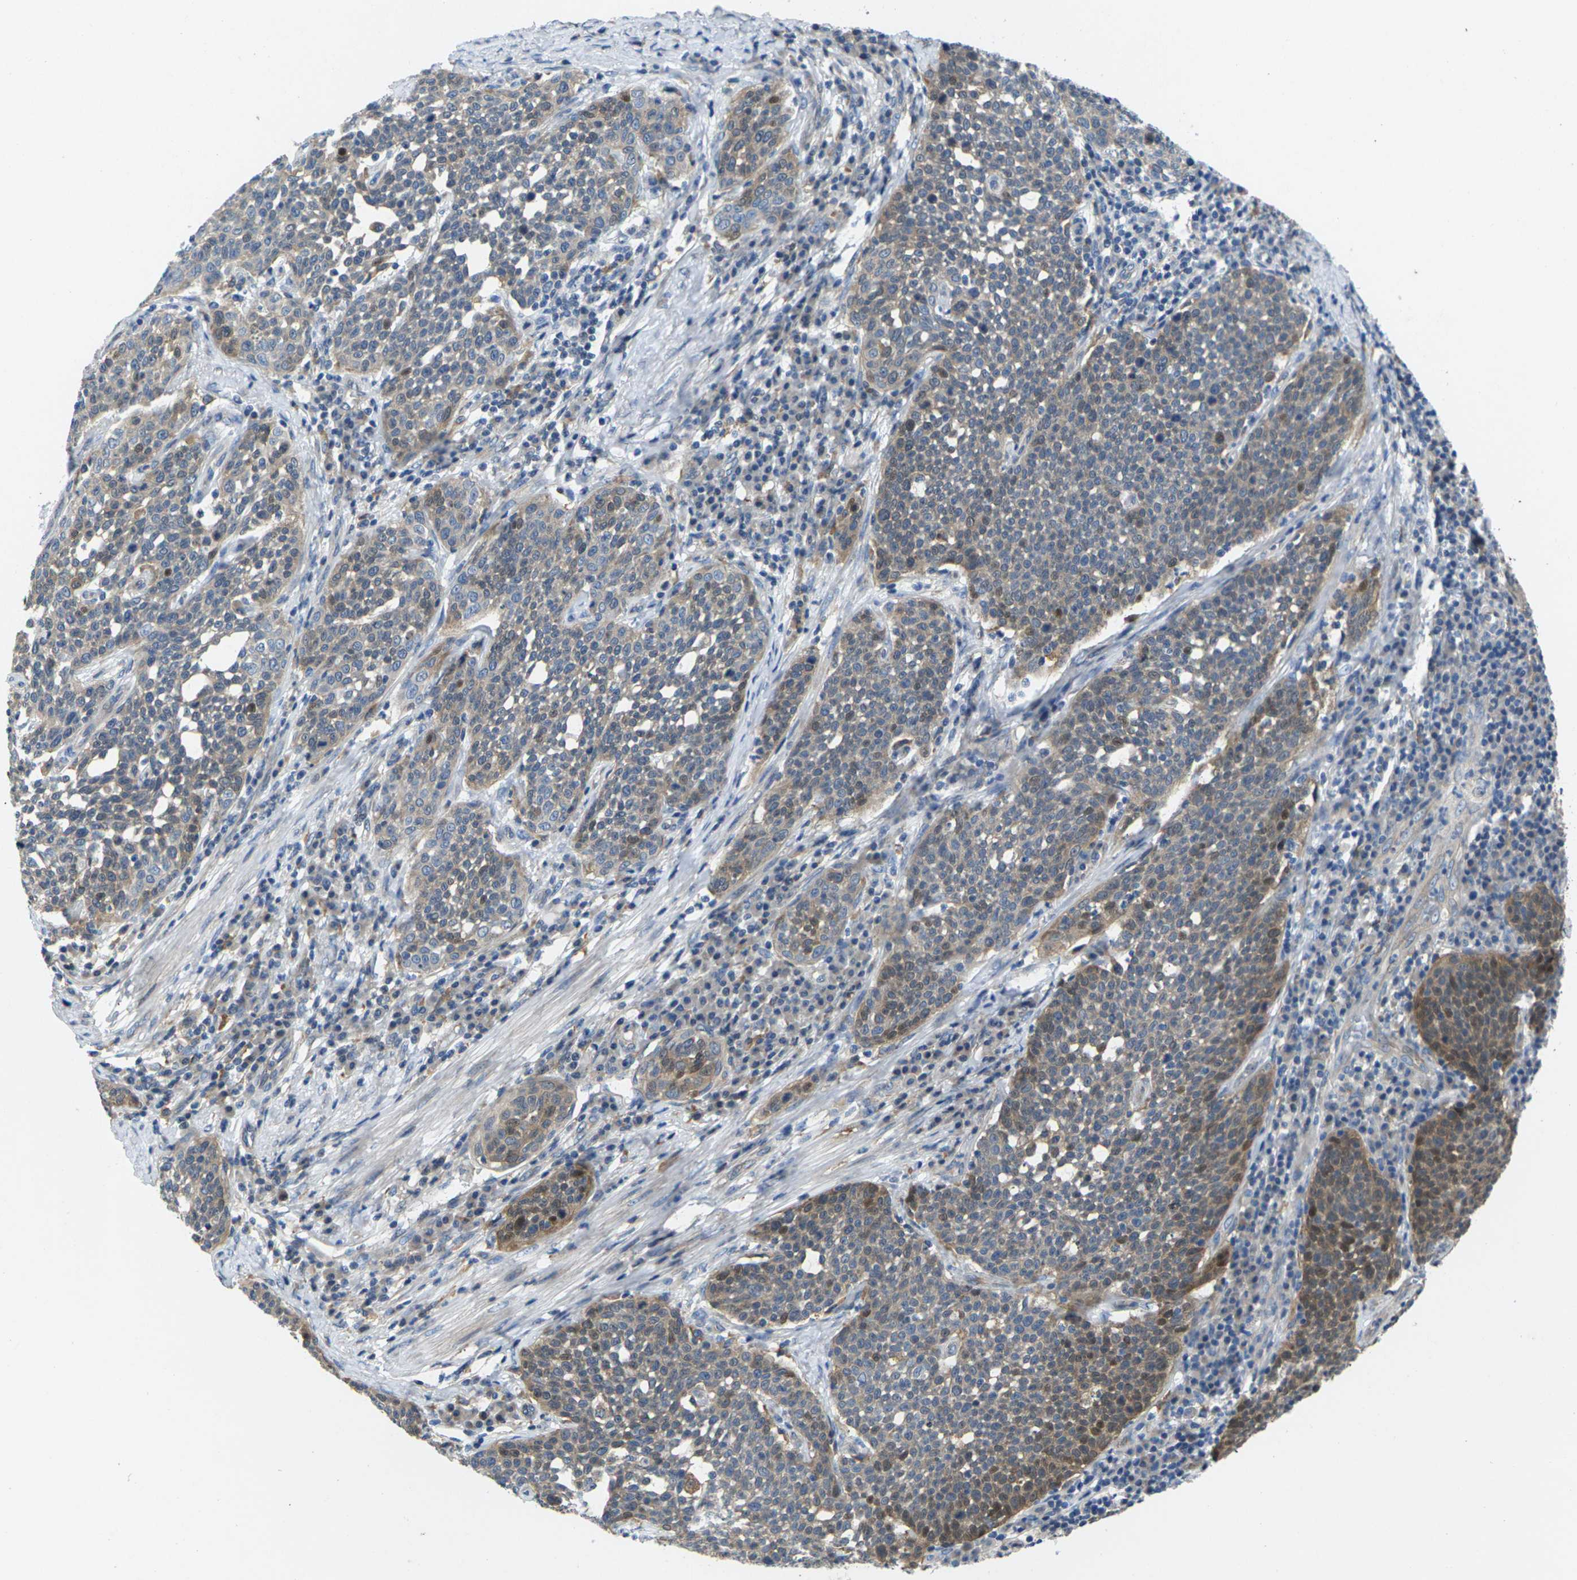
{"staining": {"intensity": "moderate", "quantity": "25%-75%", "location": "cytoplasmic/membranous"}, "tissue": "cervical cancer", "cell_type": "Tumor cells", "image_type": "cancer", "snomed": [{"axis": "morphology", "description": "Squamous cell carcinoma, NOS"}, {"axis": "topography", "description": "Cervix"}], "caption": "The histopathology image reveals staining of cervical squamous cell carcinoma, revealing moderate cytoplasmic/membranous protein expression (brown color) within tumor cells.", "gene": "SCNN1A", "patient": {"sex": "female", "age": 34}}